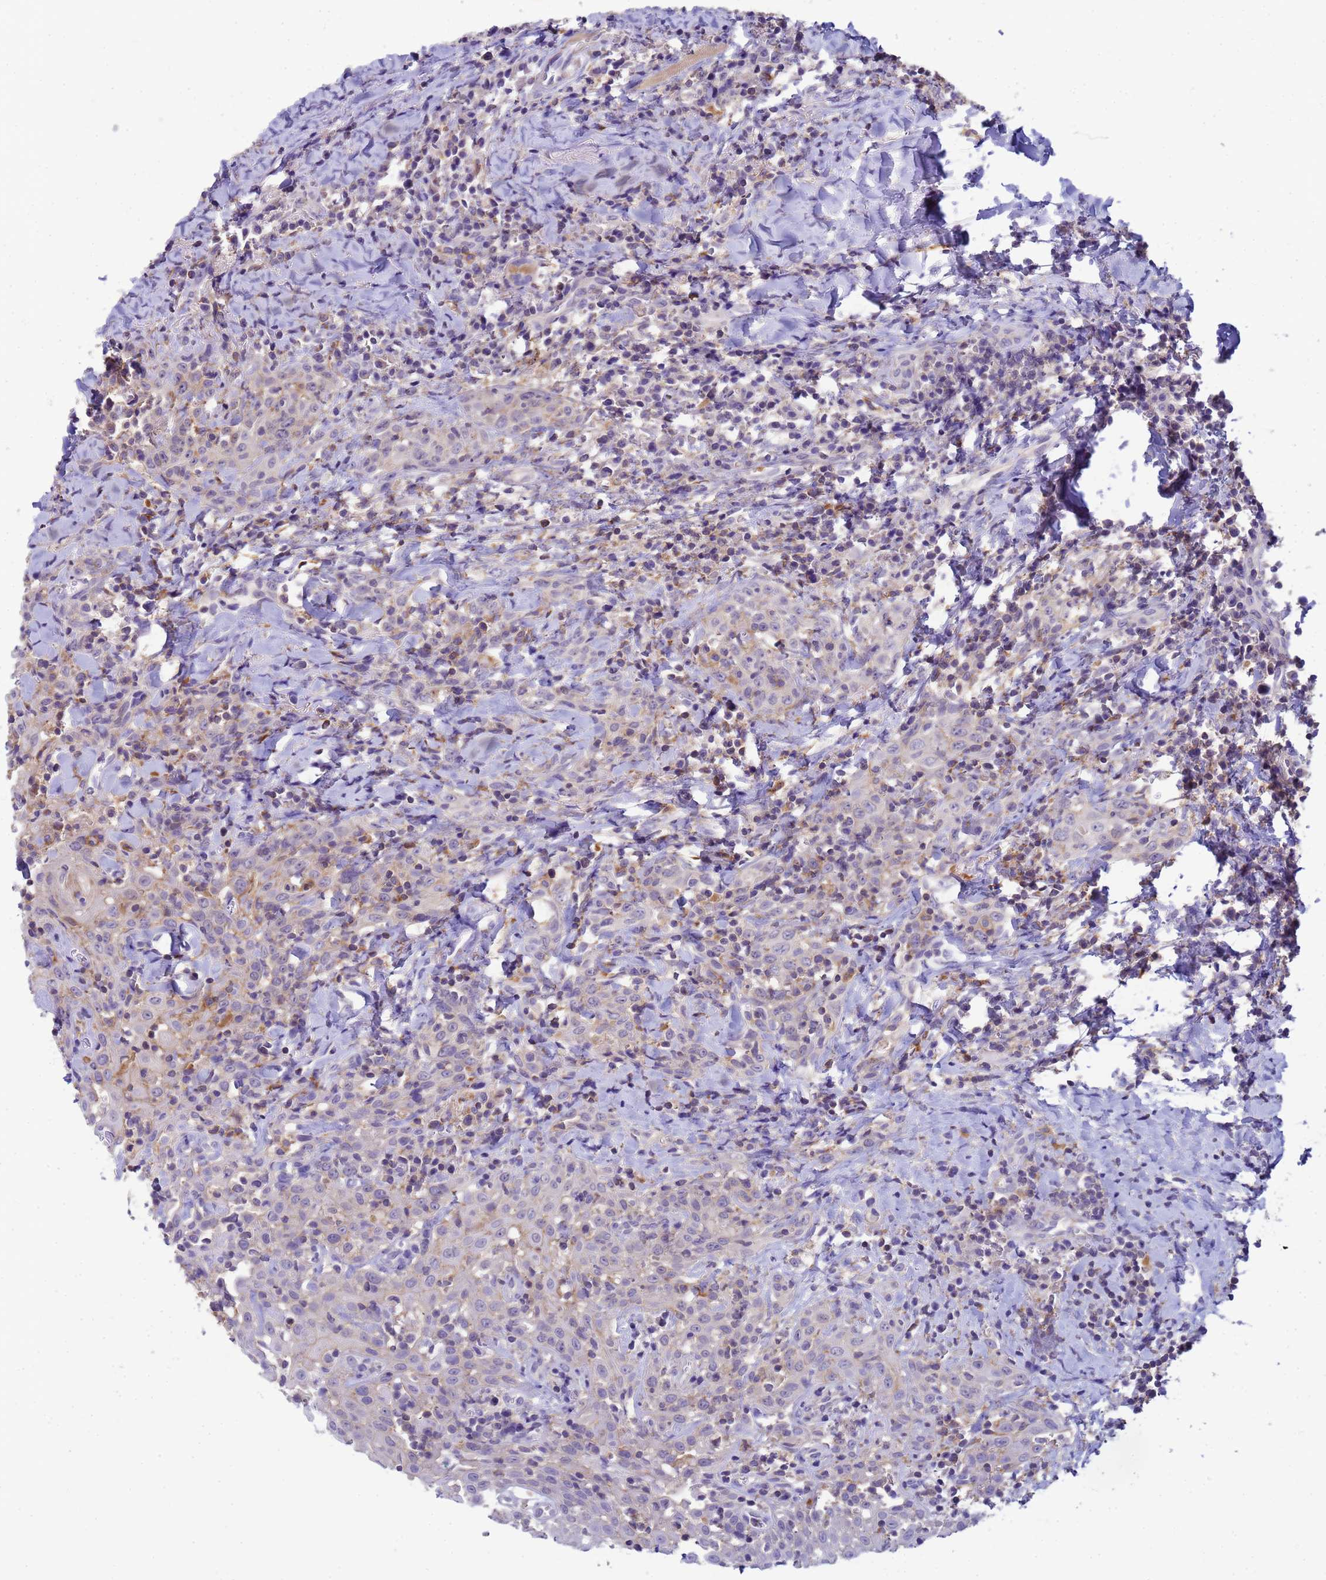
{"staining": {"intensity": "weak", "quantity": "<25%", "location": "cytoplasmic/membranous"}, "tissue": "head and neck cancer", "cell_type": "Tumor cells", "image_type": "cancer", "snomed": [{"axis": "morphology", "description": "Squamous cell carcinoma, NOS"}, {"axis": "topography", "description": "Head-Neck"}], "caption": "High power microscopy photomicrograph of an immunohistochemistry (IHC) image of head and neck cancer (squamous cell carcinoma), revealing no significant positivity in tumor cells.", "gene": "KLHL13", "patient": {"sex": "female", "age": 70}}